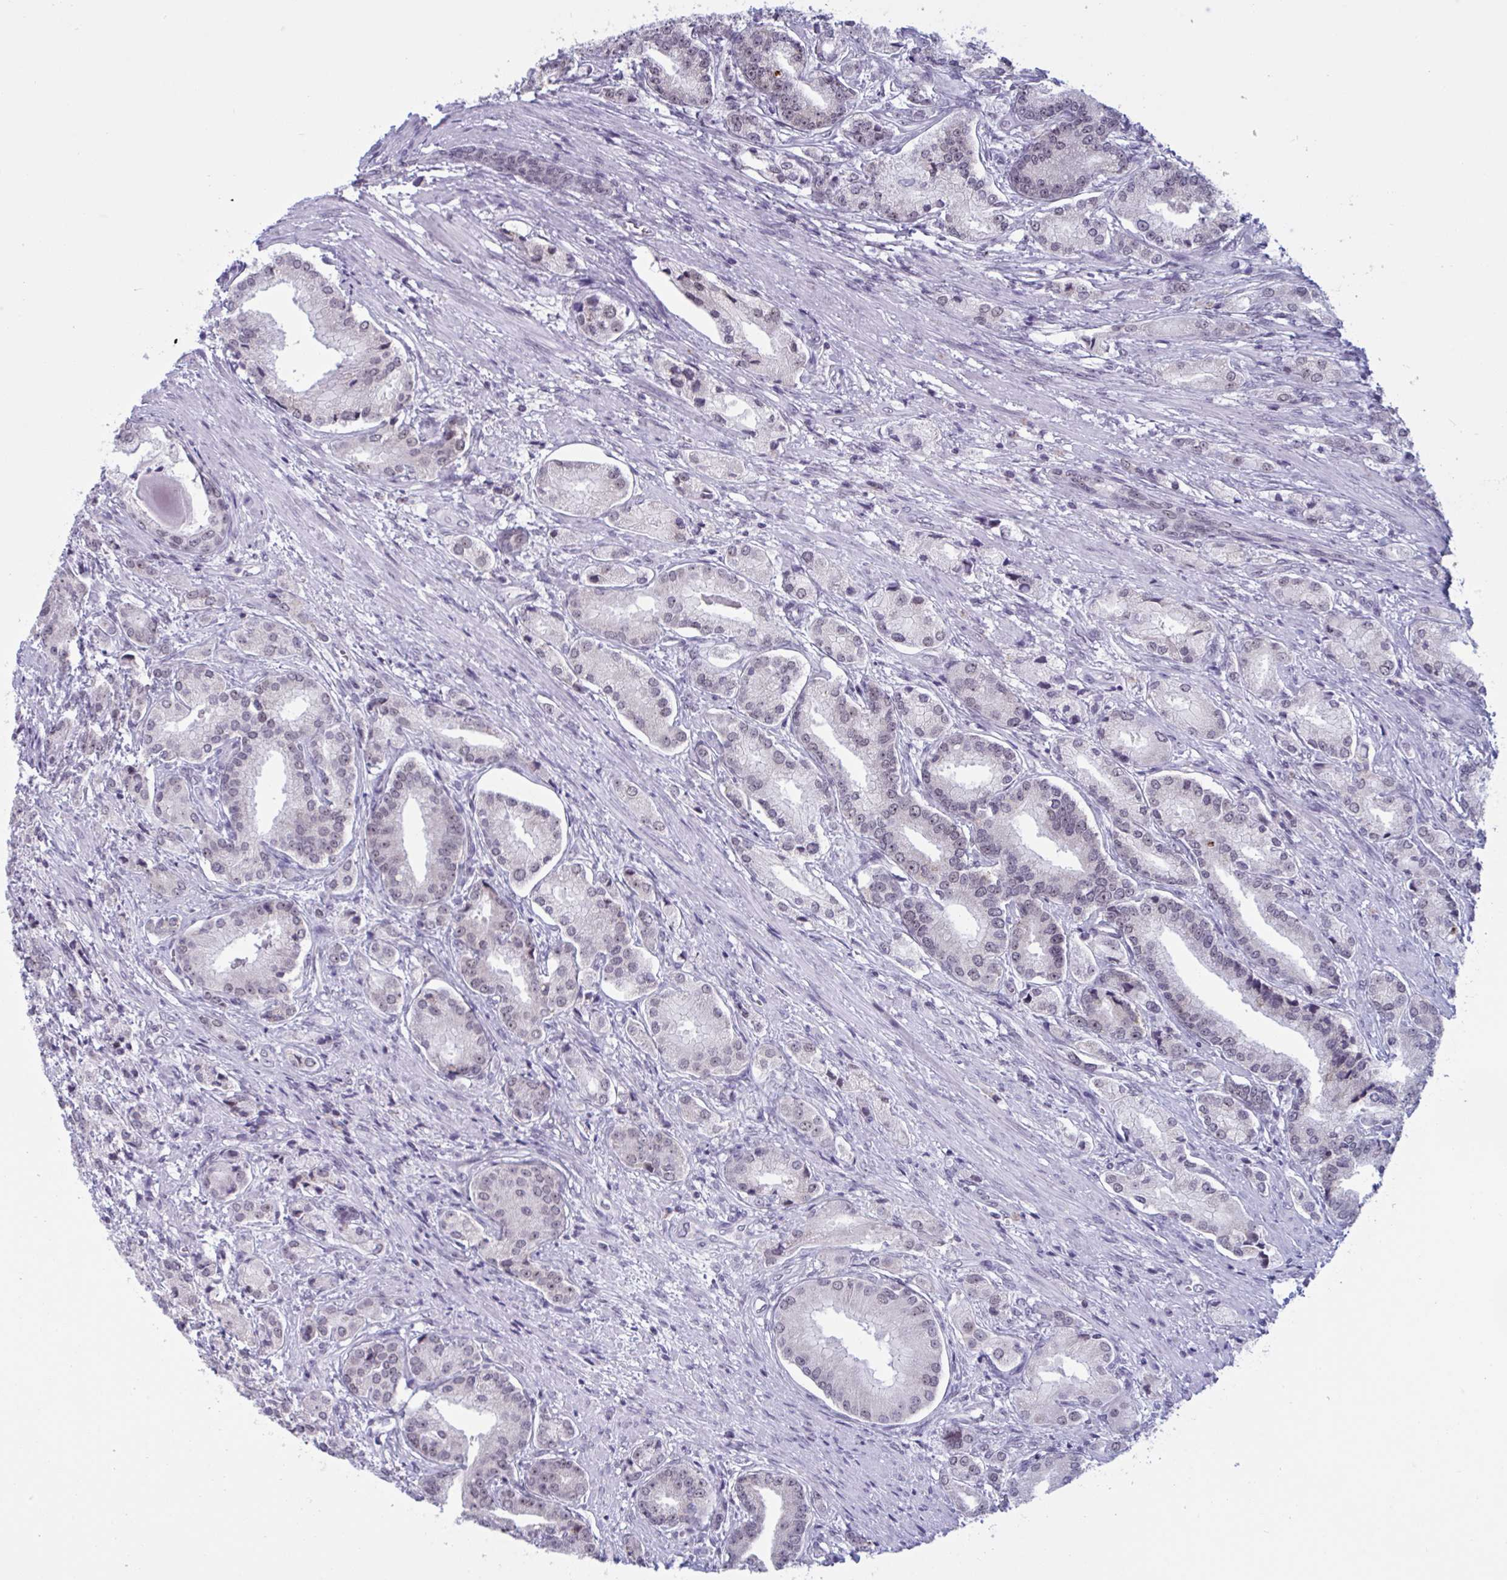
{"staining": {"intensity": "weak", "quantity": "25%-75%", "location": "nuclear"}, "tissue": "prostate cancer", "cell_type": "Tumor cells", "image_type": "cancer", "snomed": [{"axis": "morphology", "description": "Adenocarcinoma, High grade"}, {"axis": "topography", "description": "Prostate and seminal vesicle, NOS"}], "caption": "High-grade adenocarcinoma (prostate) stained with a protein marker shows weak staining in tumor cells.", "gene": "TGM6", "patient": {"sex": "male", "age": 61}}